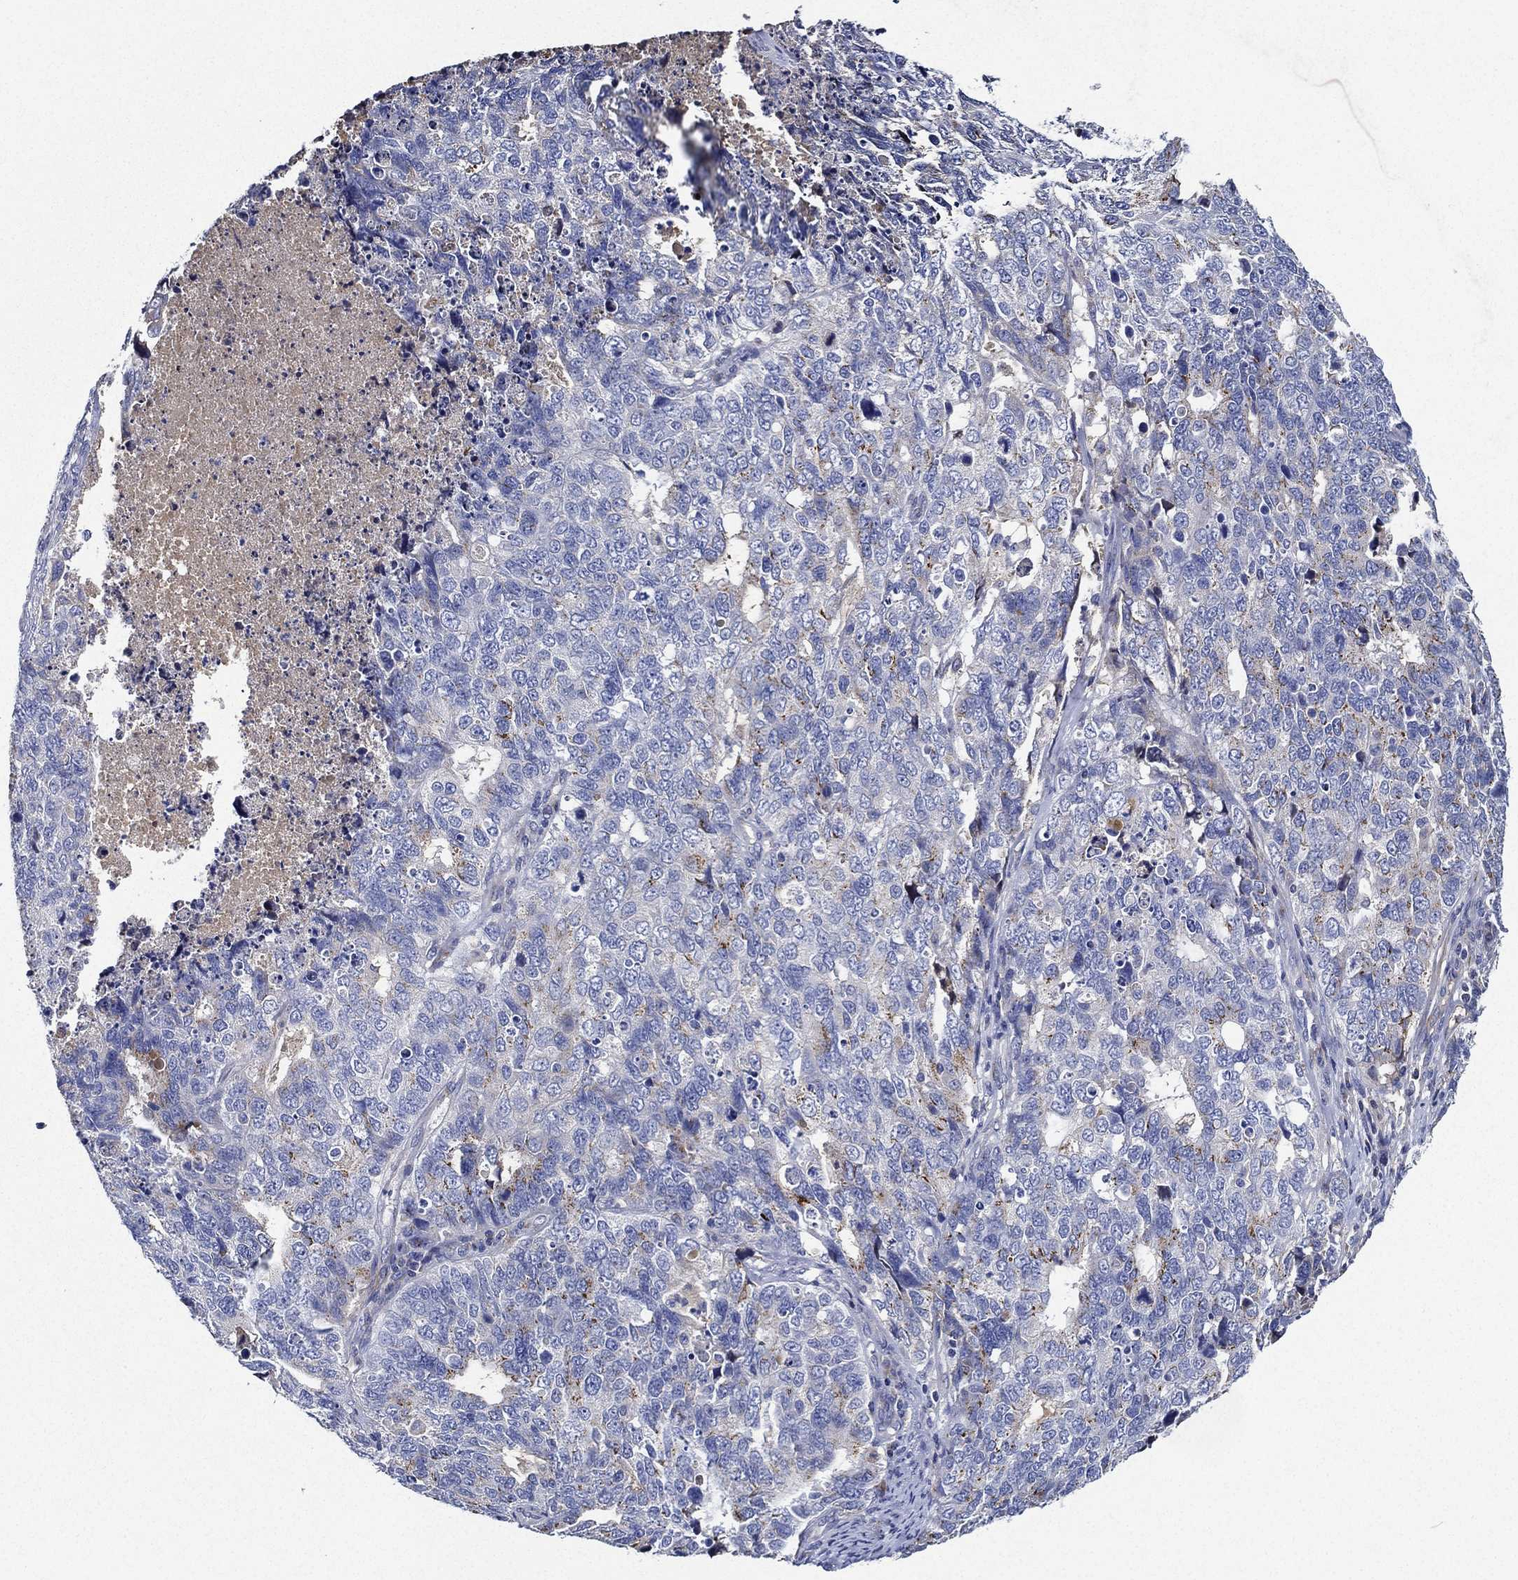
{"staining": {"intensity": "negative", "quantity": "none", "location": "none"}, "tissue": "cervical cancer", "cell_type": "Tumor cells", "image_type": "cancer", "snomed": [{"axis": "morphology", "description": "Squamous cell carcinoma, NOS"}, {"axis": "topography", "description": "Cervix"}], "caption": "DAB (3,3'-diaminobenzidine) immunohistochemical staining of human cervical cancer reveals no significant expression in tumor cells.", "gene": "TMPRSS11D", "patient": {"sex": "female", "age": 63}}